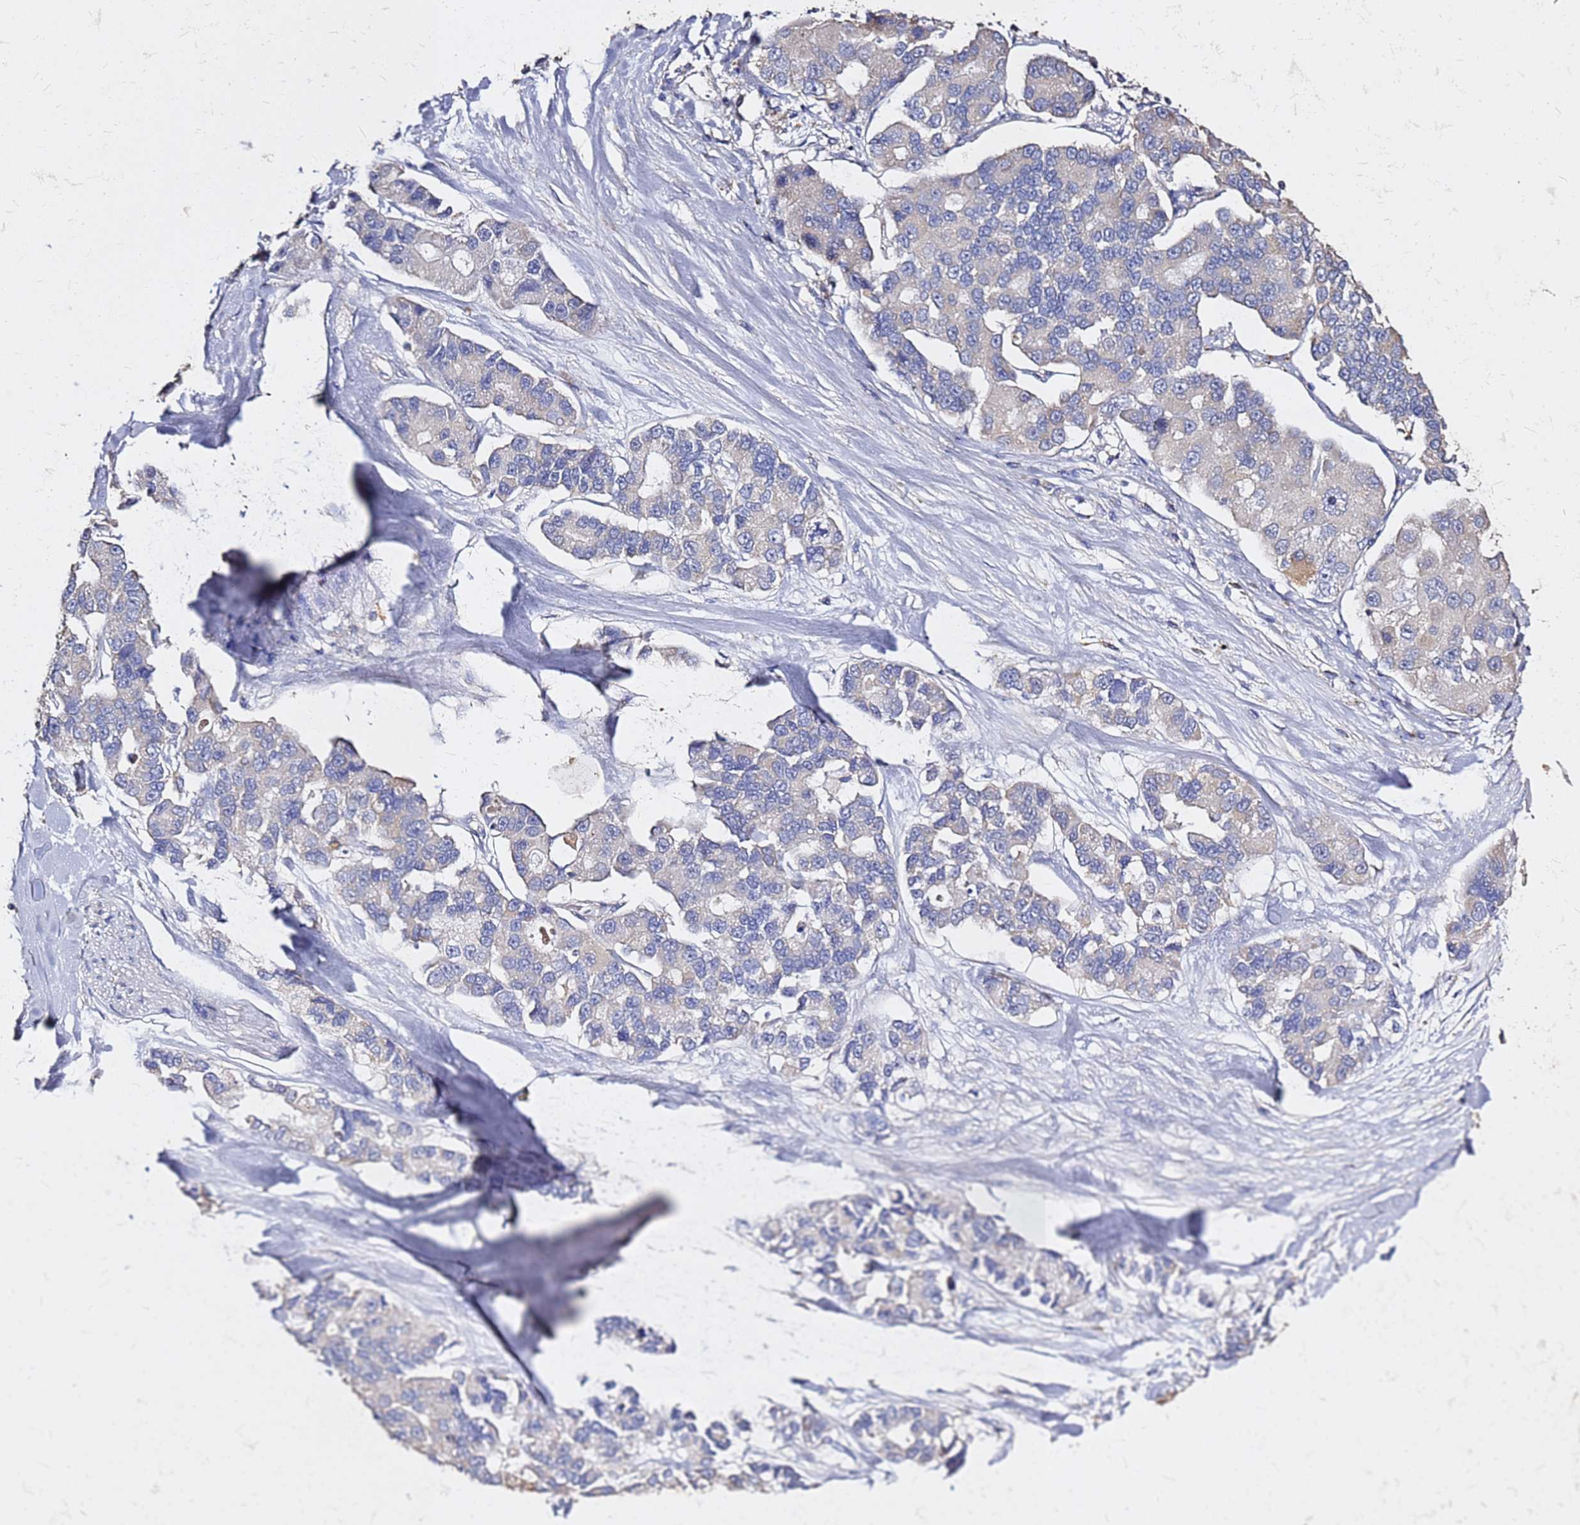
{"staining": {"intensity": "negative", "quantity": "none", "location": "none"}, "tissue": "lung cancer", "cell_type": "Tumor cells", "image_type": "cancer", "snomed": [{"axis": "morphology", "description": "Adenocarcinoma, NOS"}, {"axis": "topography", "description": "Lung"}], "caption": "Immunohistochemical staining of adenocarcinoma (lung) reveals no significant expression in tumor cells.", "gene": "EXD3", "patient": {"sex": "female", "age": 54}}